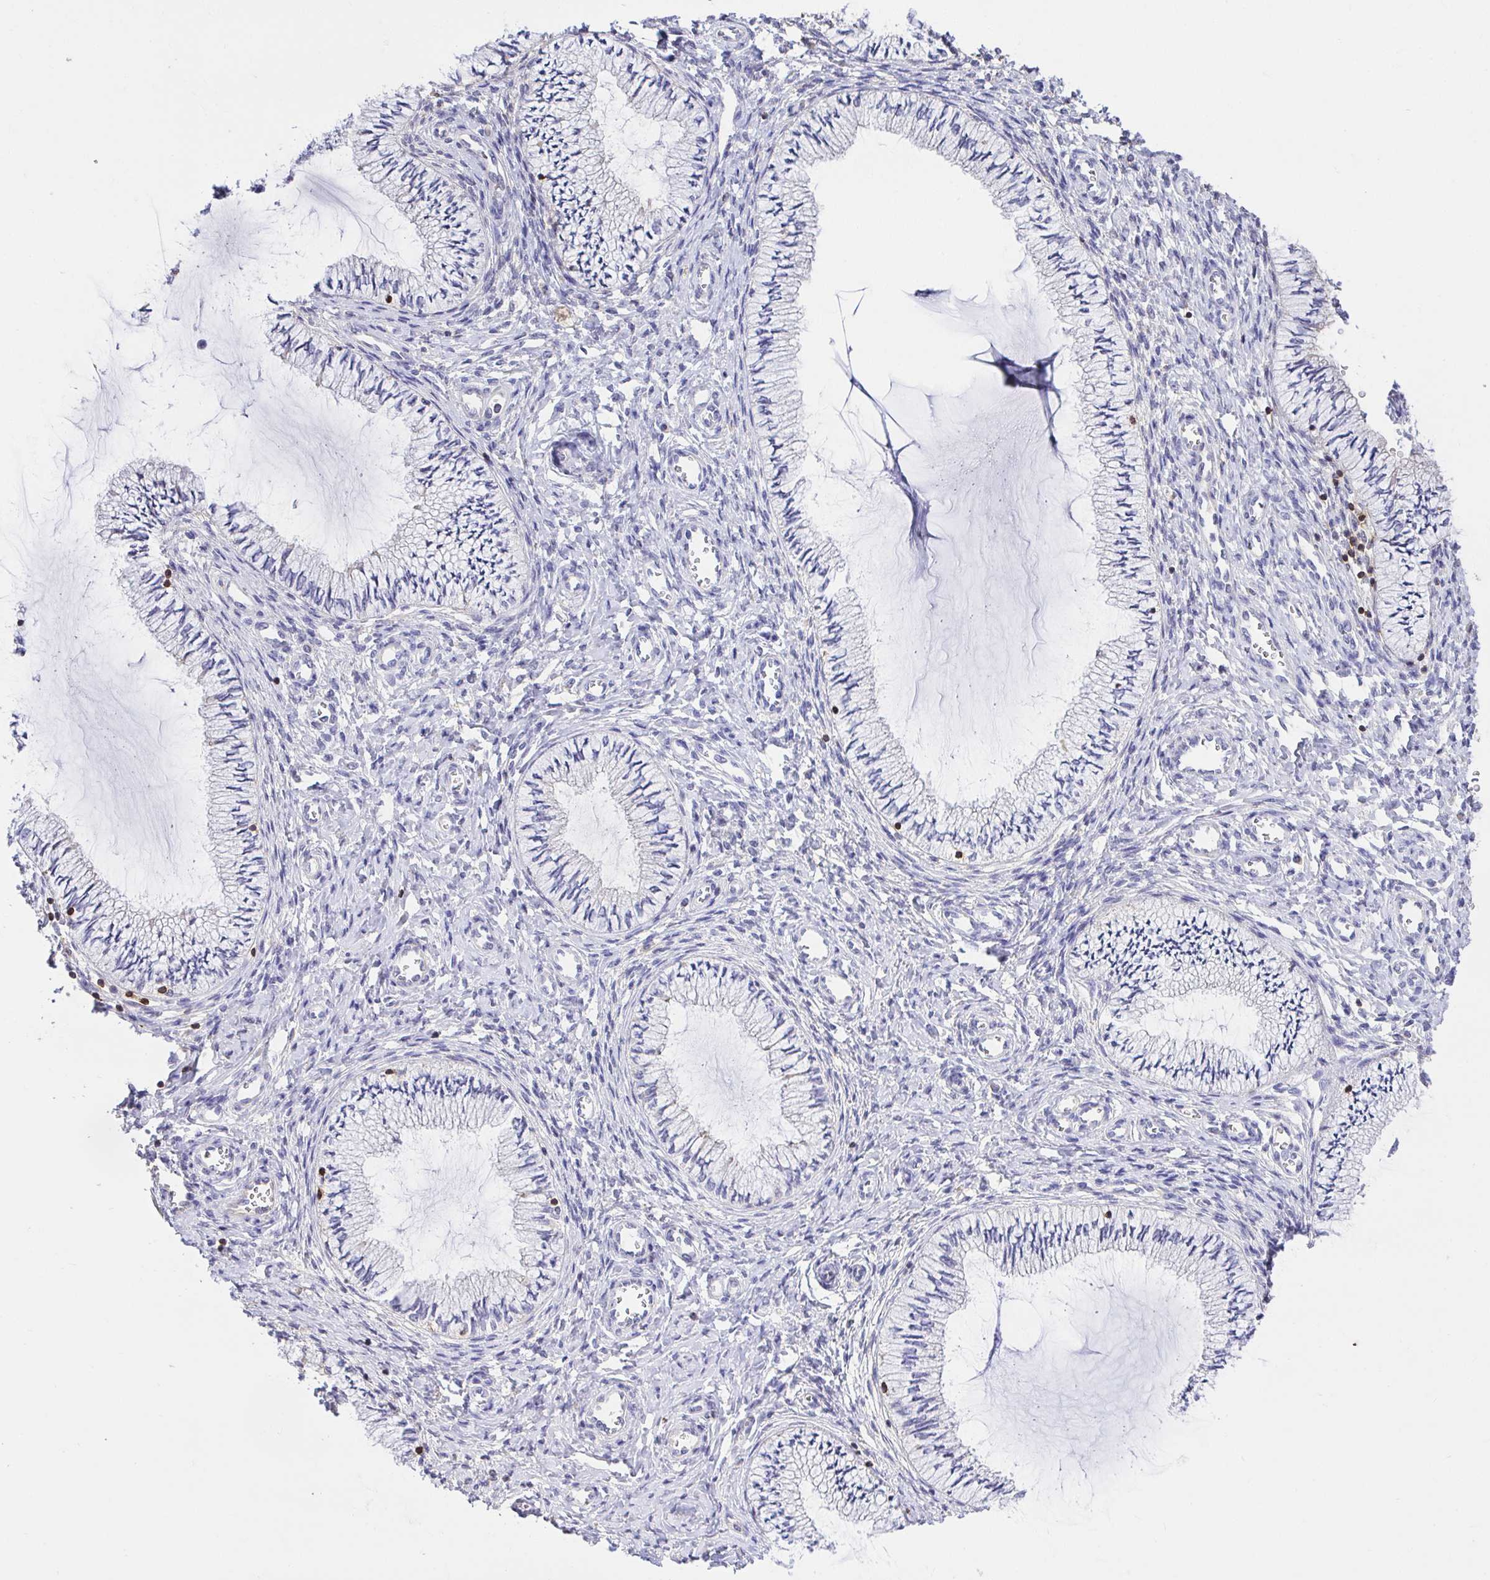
{"staining": {"intensity": "negative", "quantity": "none", "location": "none"}, "tissue": "cervix", "cell_type": "Glandular cells", "image_type": "normal", "snomed": [{"axis": "morphology", "description": "Normal tissue, NOS"}, {"axis": "topography", "description": "Cervix"}], "caption": "A high-resolution histopathology image shows immunohistochemistry staining of normal cervix, which demonstrates no significant positivity in glandular cells. (Immunohistochemistry (ihc), brightfield microscopy, high magnification).", "gene": "SKAP1", "patient": {"sex": "female", "age": 24}}